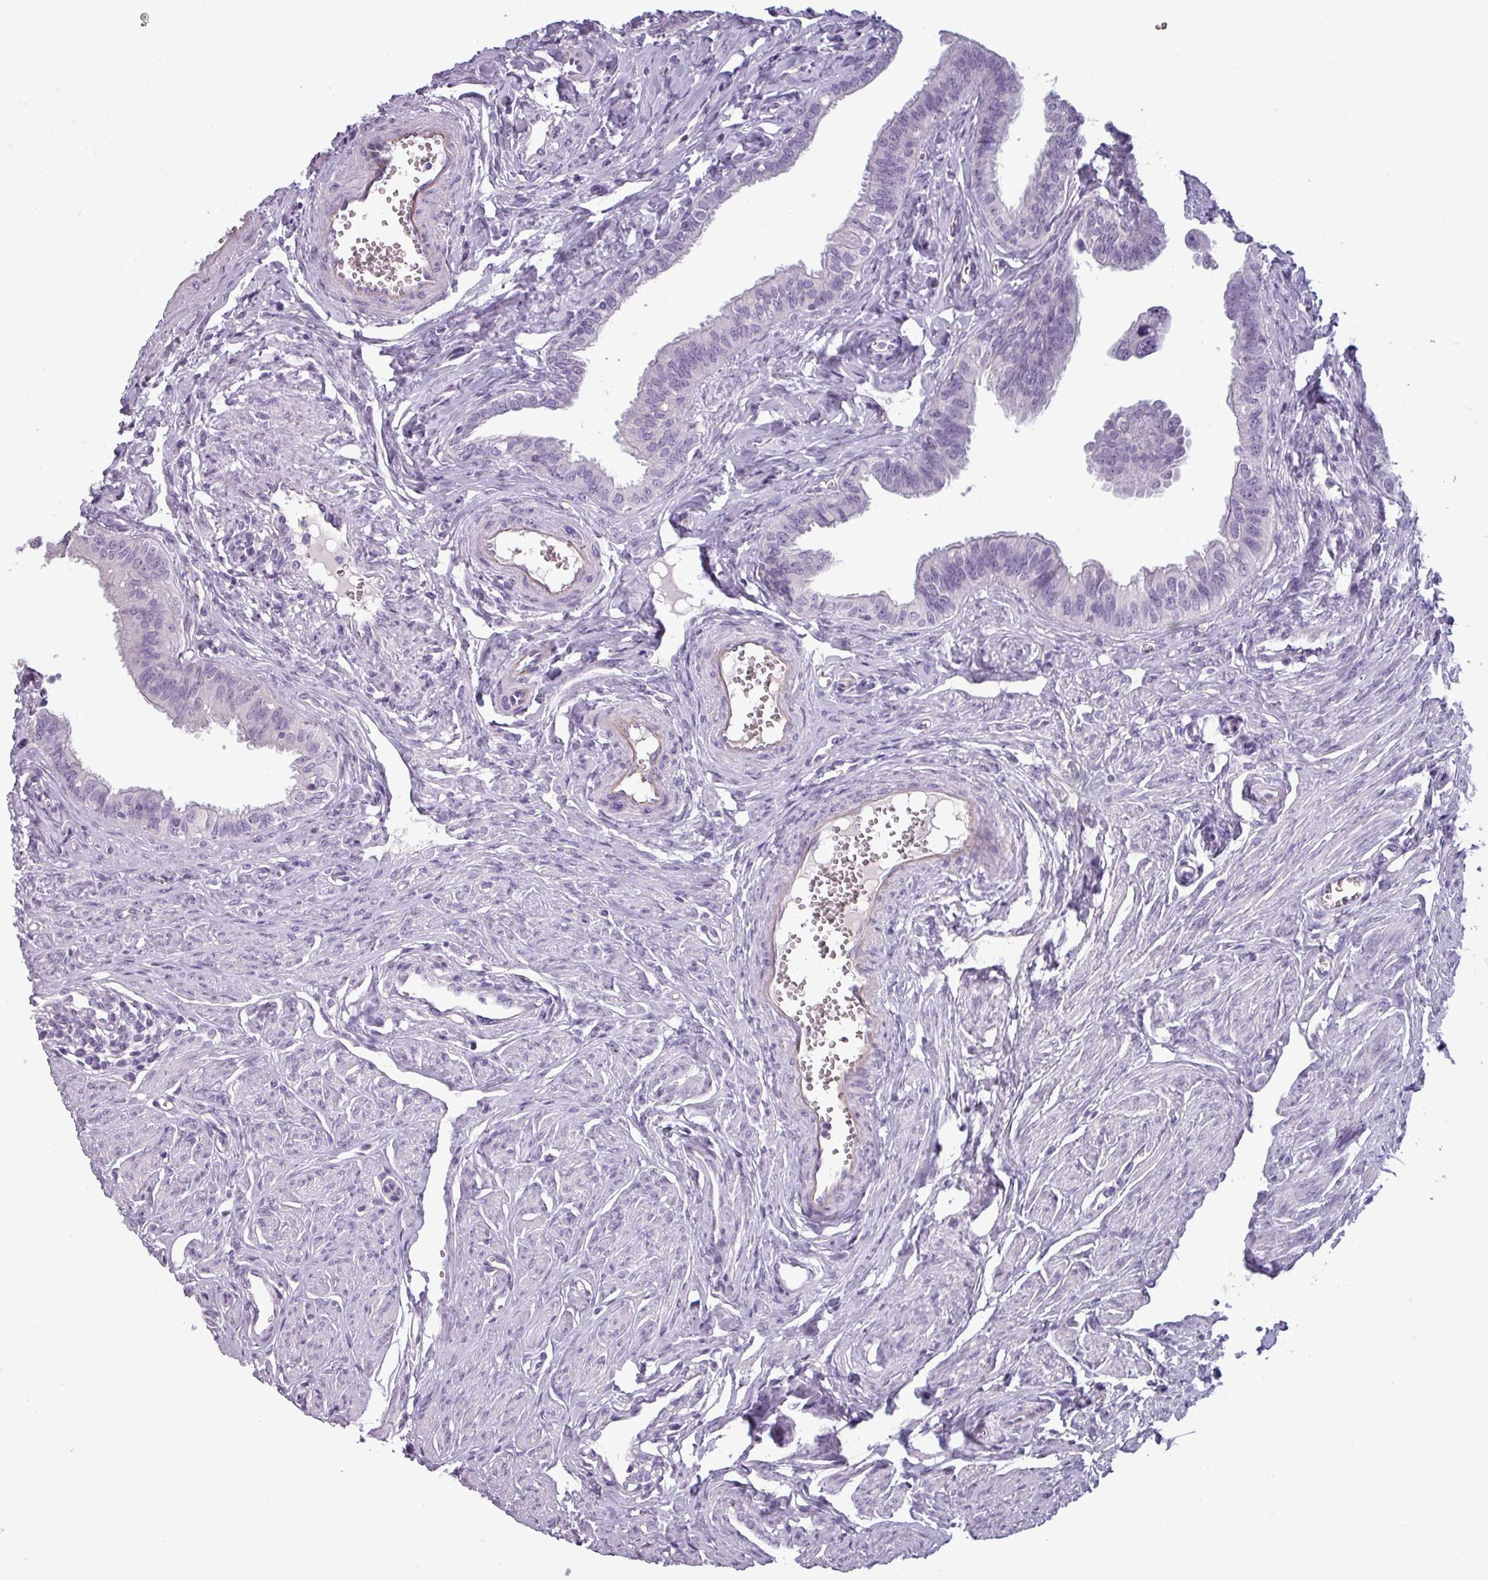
{"staining": {"intensity": "negative", "quantity": "none", "location": "none"}, "tissue": "fallopian tube", "cell_type": "Glandular cells", "image_type": "normal", "snomed": [{"axis": "morphology", "description": "Normal tissue, NOS"}, {"axis": "morphology", "description": "Carcinoma, NOS"}, {"axis": "topography", "description": "Fallopian tube"}, {"axis": "topography", "description": "Ovary"}], "caption": "Immunohistochemical staining of unremarkable fallopian tube displays no significant positivity in glandular cells.", "gene": "AREL1", "patient": {"sex": "female", "age": 59}}